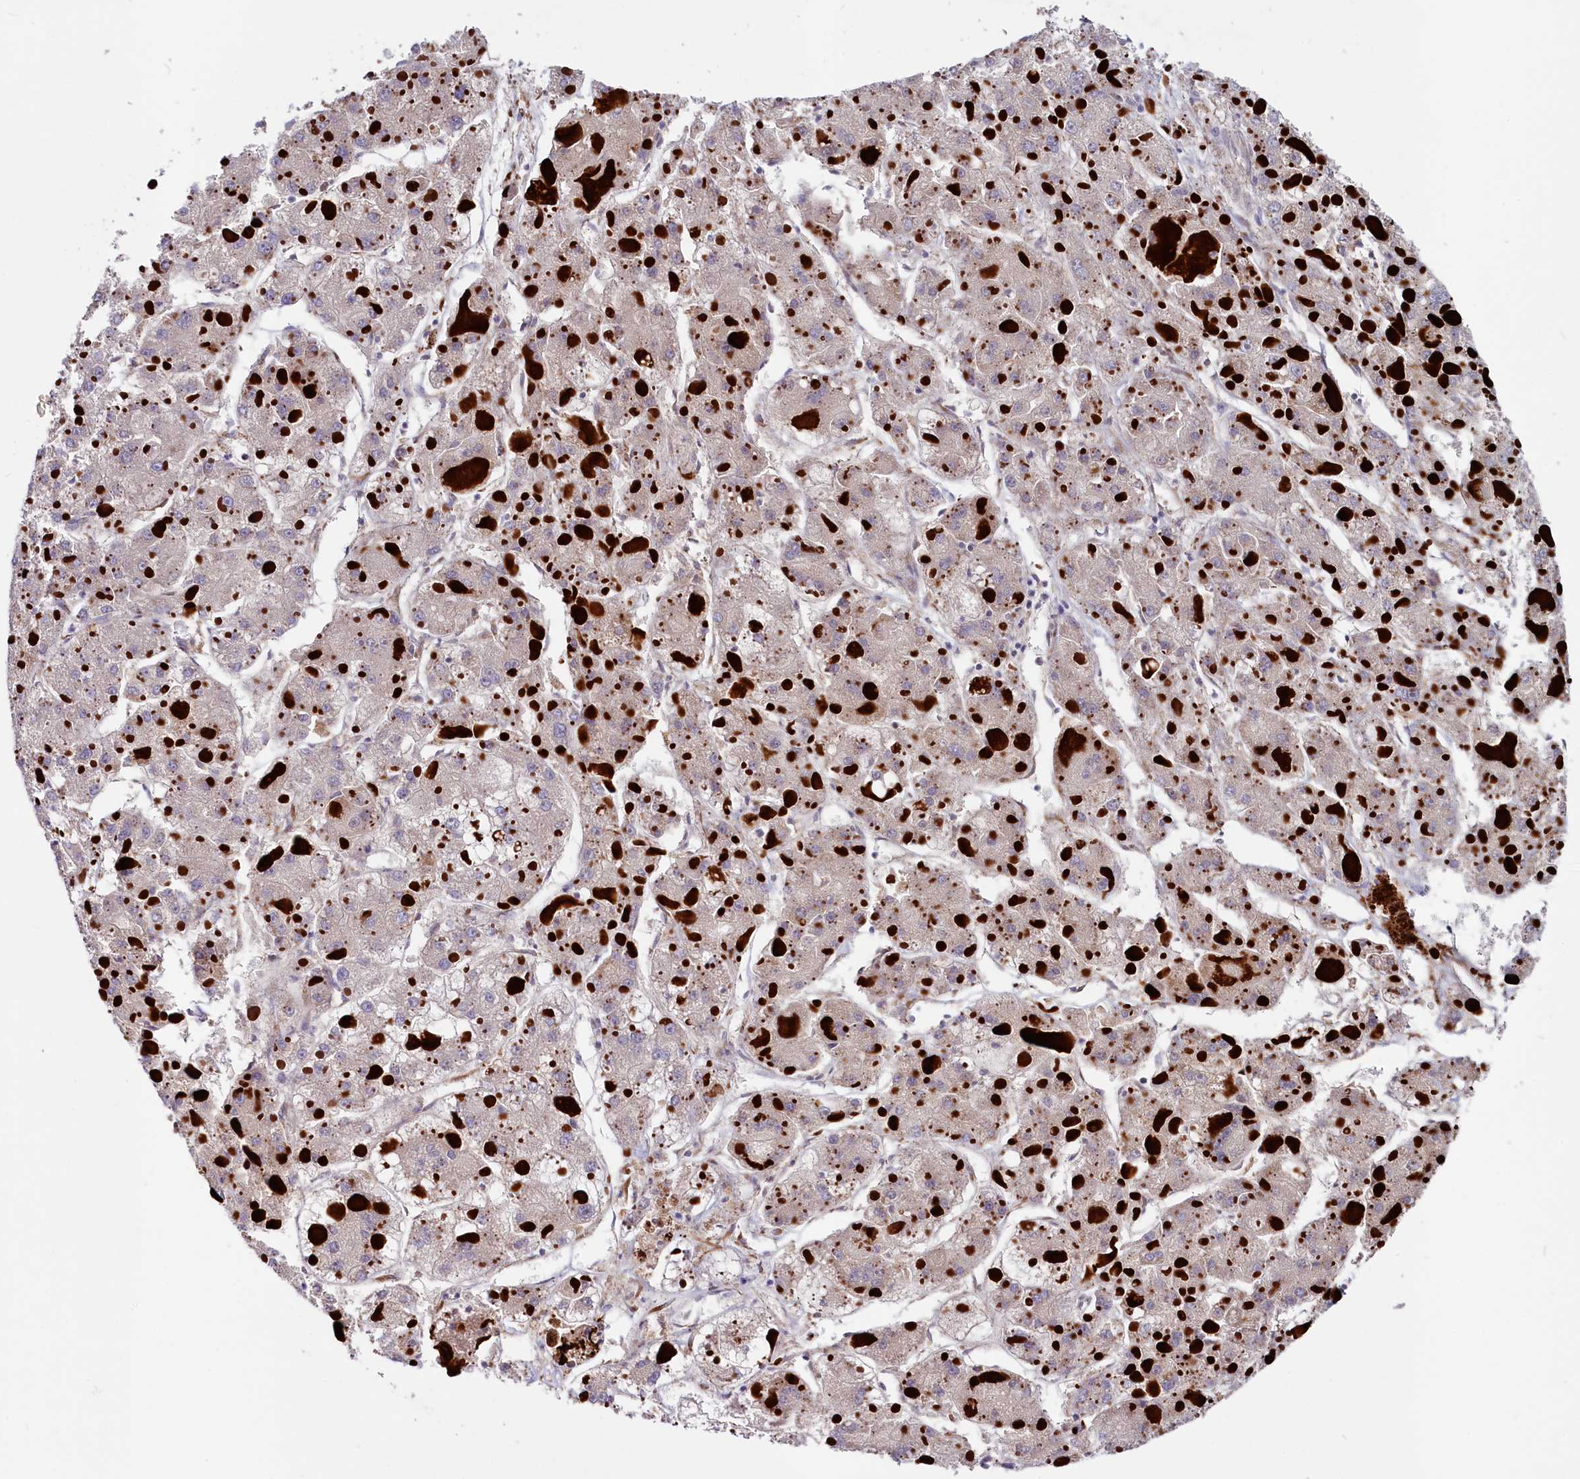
{"staining": {"intensity": "negative", "quantity": "none", "location": "none"}, "tissue": "liver cancer", "cell_type": "Tumor cells", "image_type": "cancer", "snomed": [{"axis": "morphology", "description": "Carcinoma, Hepatocellular, NOS"}, {"axis": "topography", "description": "Liver"}], "caption": "Tumor cells are negative for protein expression in human hepatocellular carcinoma (liver). Brightfield microscopy of IHC stained with DAB (brown) and hematoxylin (blue), captured at high magnification.", "gene": "GPR108", "patient": {"sex": "female", "age": 73}}